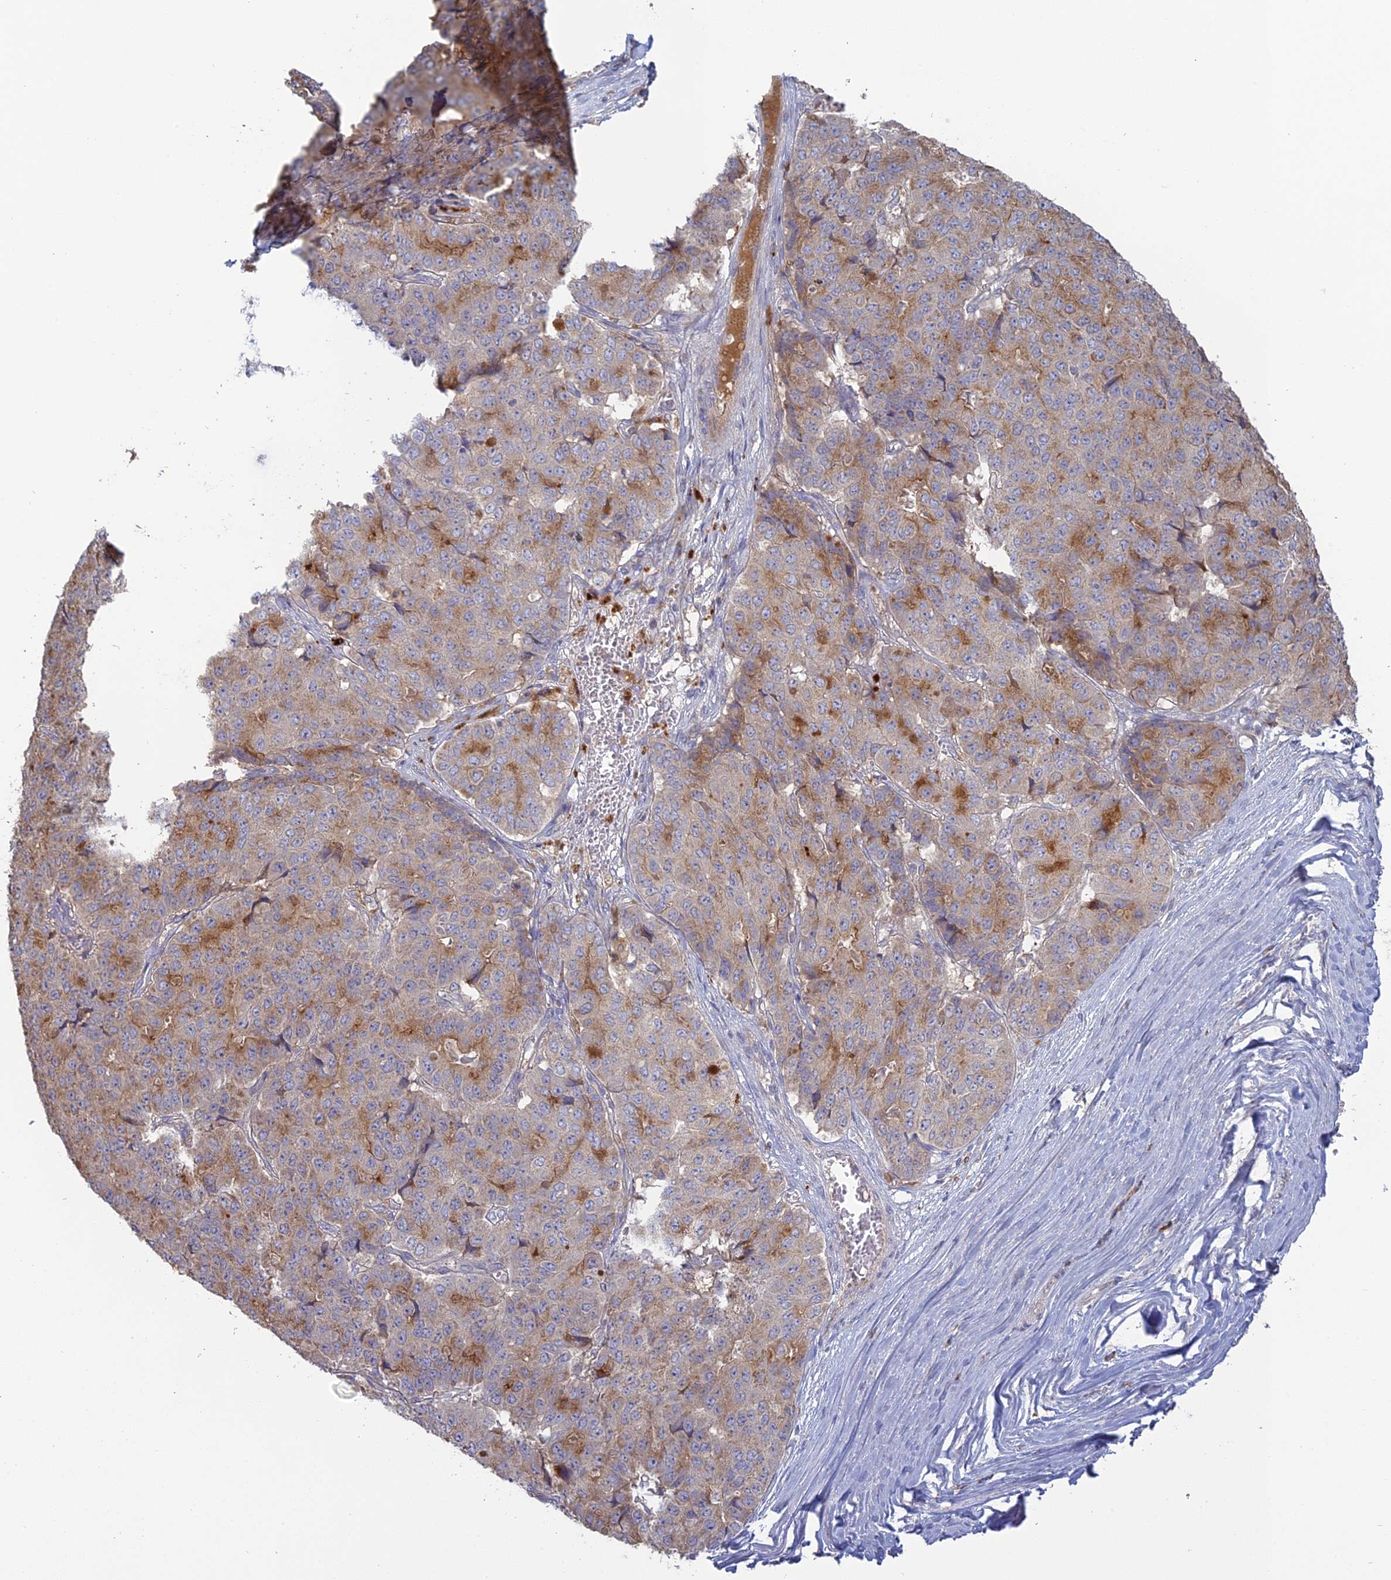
{"staining": {"intensity": "moderate", "quantity": "25%-75%", "location": "cytoplasmic/membranous"}, "tissue": "pancreatic cancer", "cell_type": "Tumor cells", "image_type": "cancer", "snomed": [{"axis": "morphology", "description": "Adenocarcinoma, NOS"}, {"axis": "topography", "description": "Pancreas"}], "caption": "Immunohistochemistry micrograph of pancreatic cancer stained for a protein (brown), which demonstrates medium levels of moderate cytoplasmic/membranous positivity in approximately 25%-75% of tumor cells.", "gene": "SFT2D2", "patient": {"sex": "male", "age": 50}}